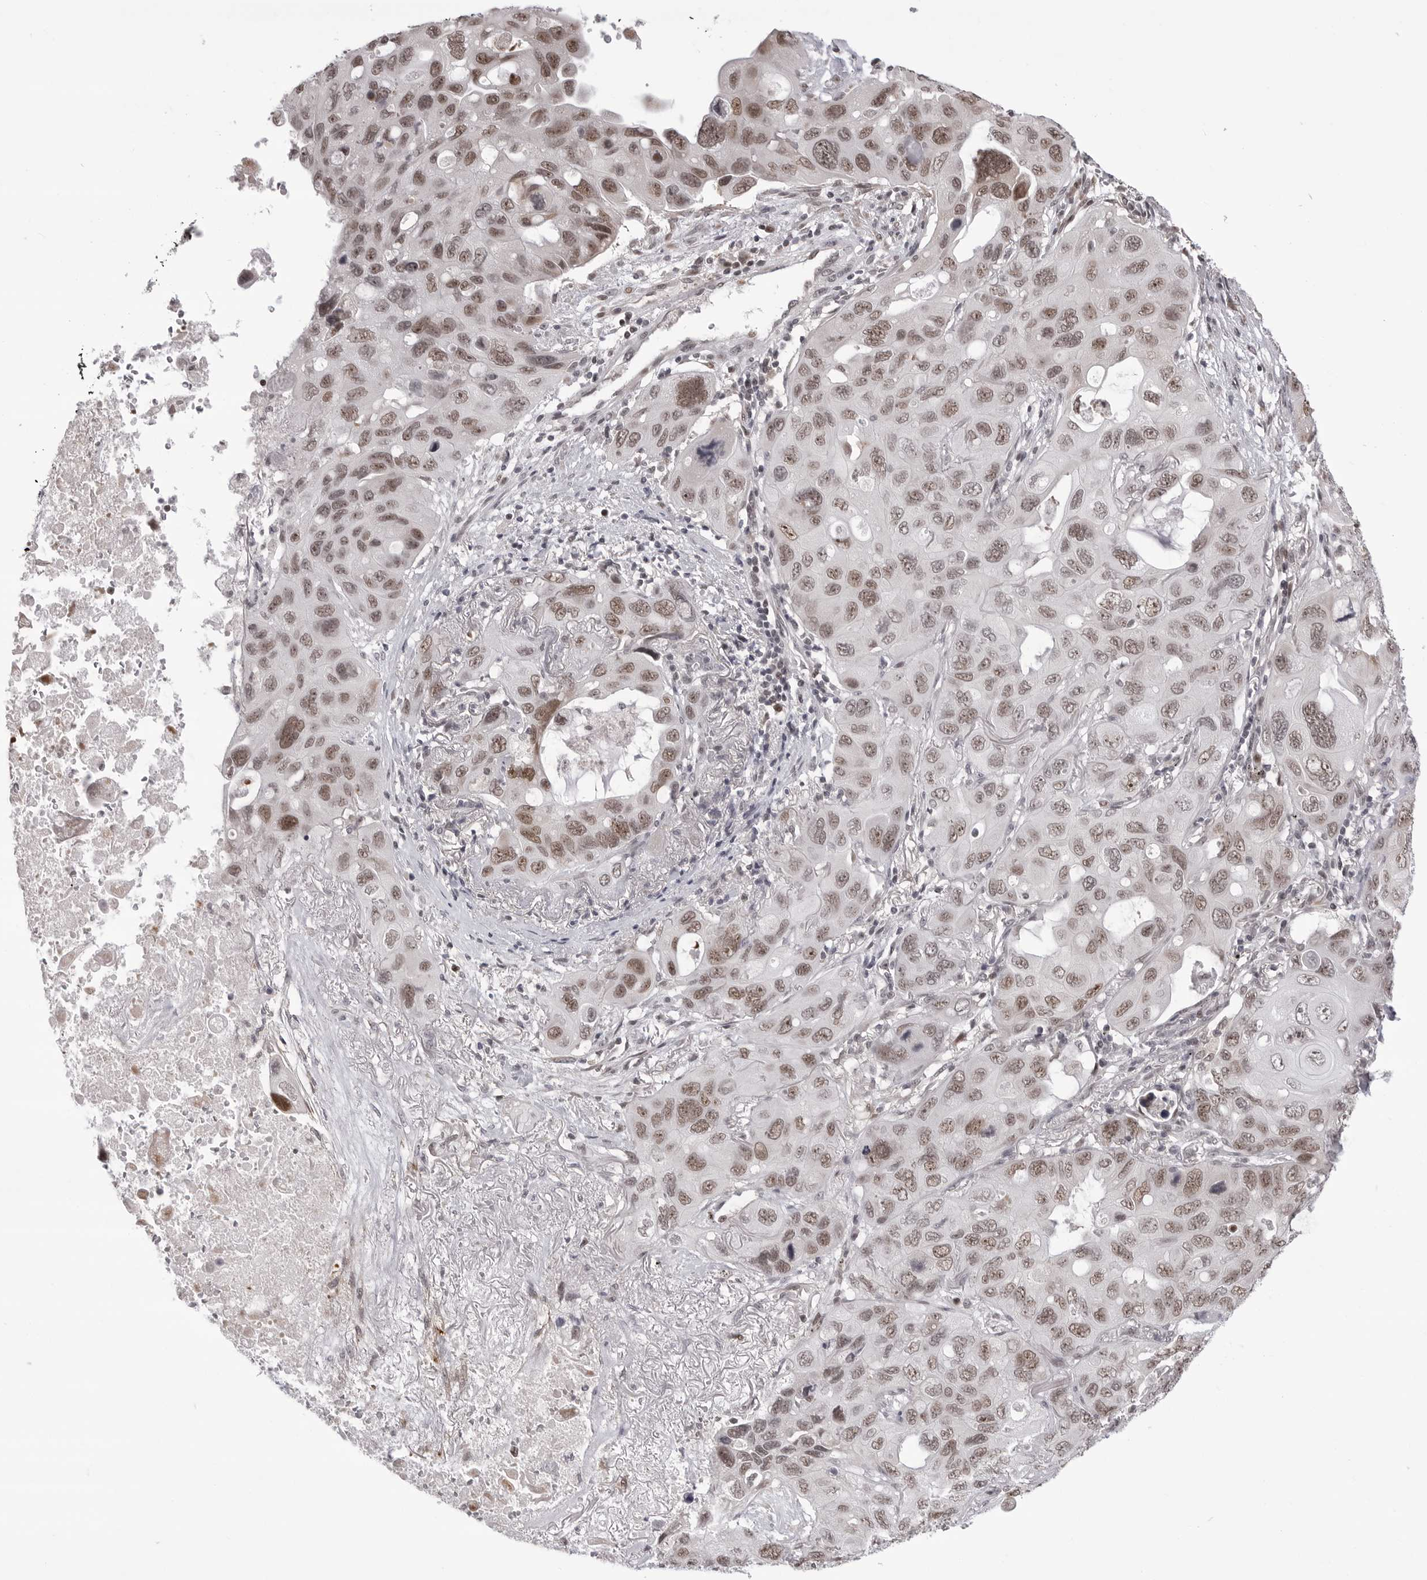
{"staining": {"intensity": "moderate", "quantity": ">75%", "location": "nuclear"}, "tissue": "lung cancer", "cell_type": "Tumor cells", "image_type": "cancer", "snomed": [{"axis": "morphology", "description": "Squamous cell carcinoma, NOS"}, {"axis": "topography", "description": "Lung"}], "caption": "IHC of lung squamous cell carcinoma reveals medium levels of moderate nuclear positivity in approximately >75% of tumor cells. The protein of interest is stained brown, and the nuclei are stained in blue (DAB IHC with brightfield microscopy, high magnification).", "gene": "PHF3", "patient": {"sex": "female", "age": 73}}